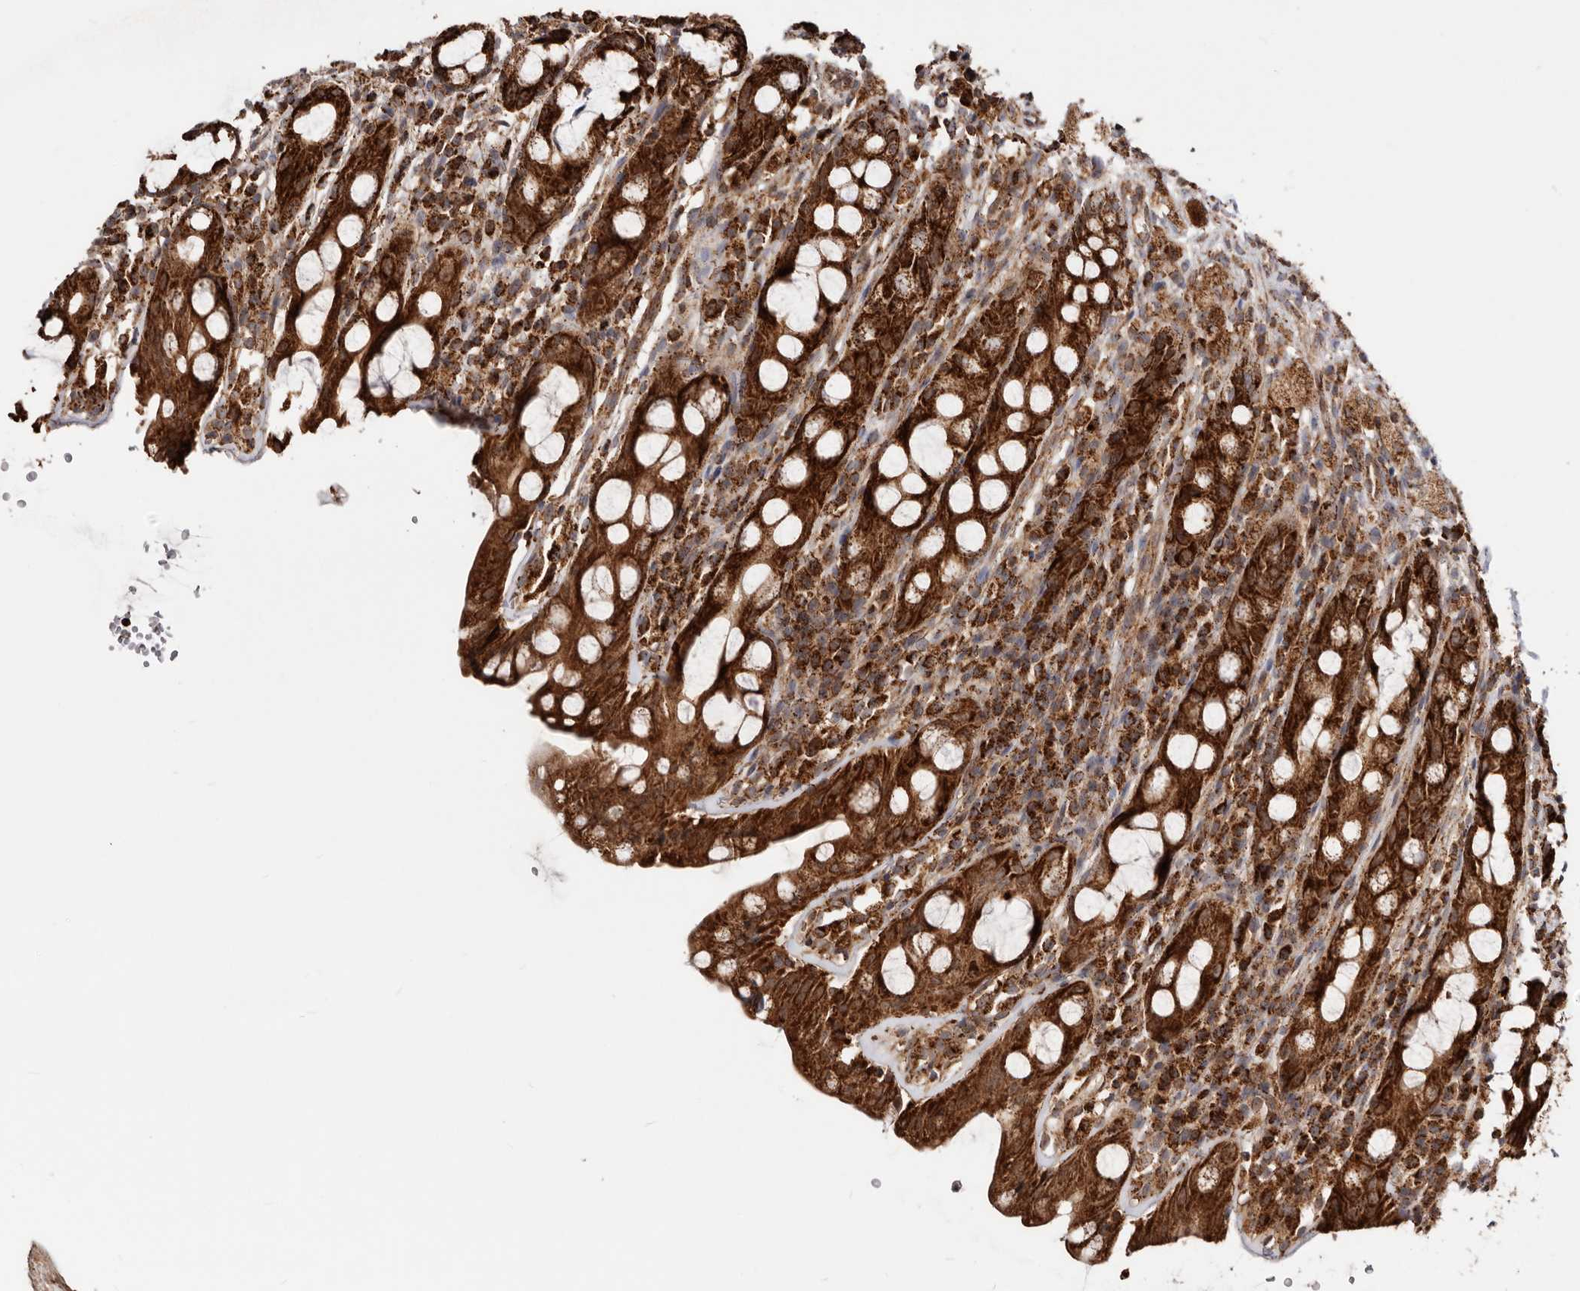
{"staining": {"intensity": "strong", "quantity": ">75%", "location": "cytoplasmic/membranous"}, "tissue": "rectum", "cell_type": "Glandular cells", "image_type": "normal", "snomed": [{"axis": "morphology", "description": "Normal tissue, NOS"}, {"axis": "topography", "description": "Rectum"}], "caption": "An immunohistochemistry (IHC) photomicrograph of benign tissue is shown. Protein staining in brown labels strong cytoplasmic/membranous positivity in rectum within glandular cells. The protein of interest is shown in brown color, while the nuclei are stained blue.", "gene": "PRKACB", "patient": {"sex": "male", "age": 44}}